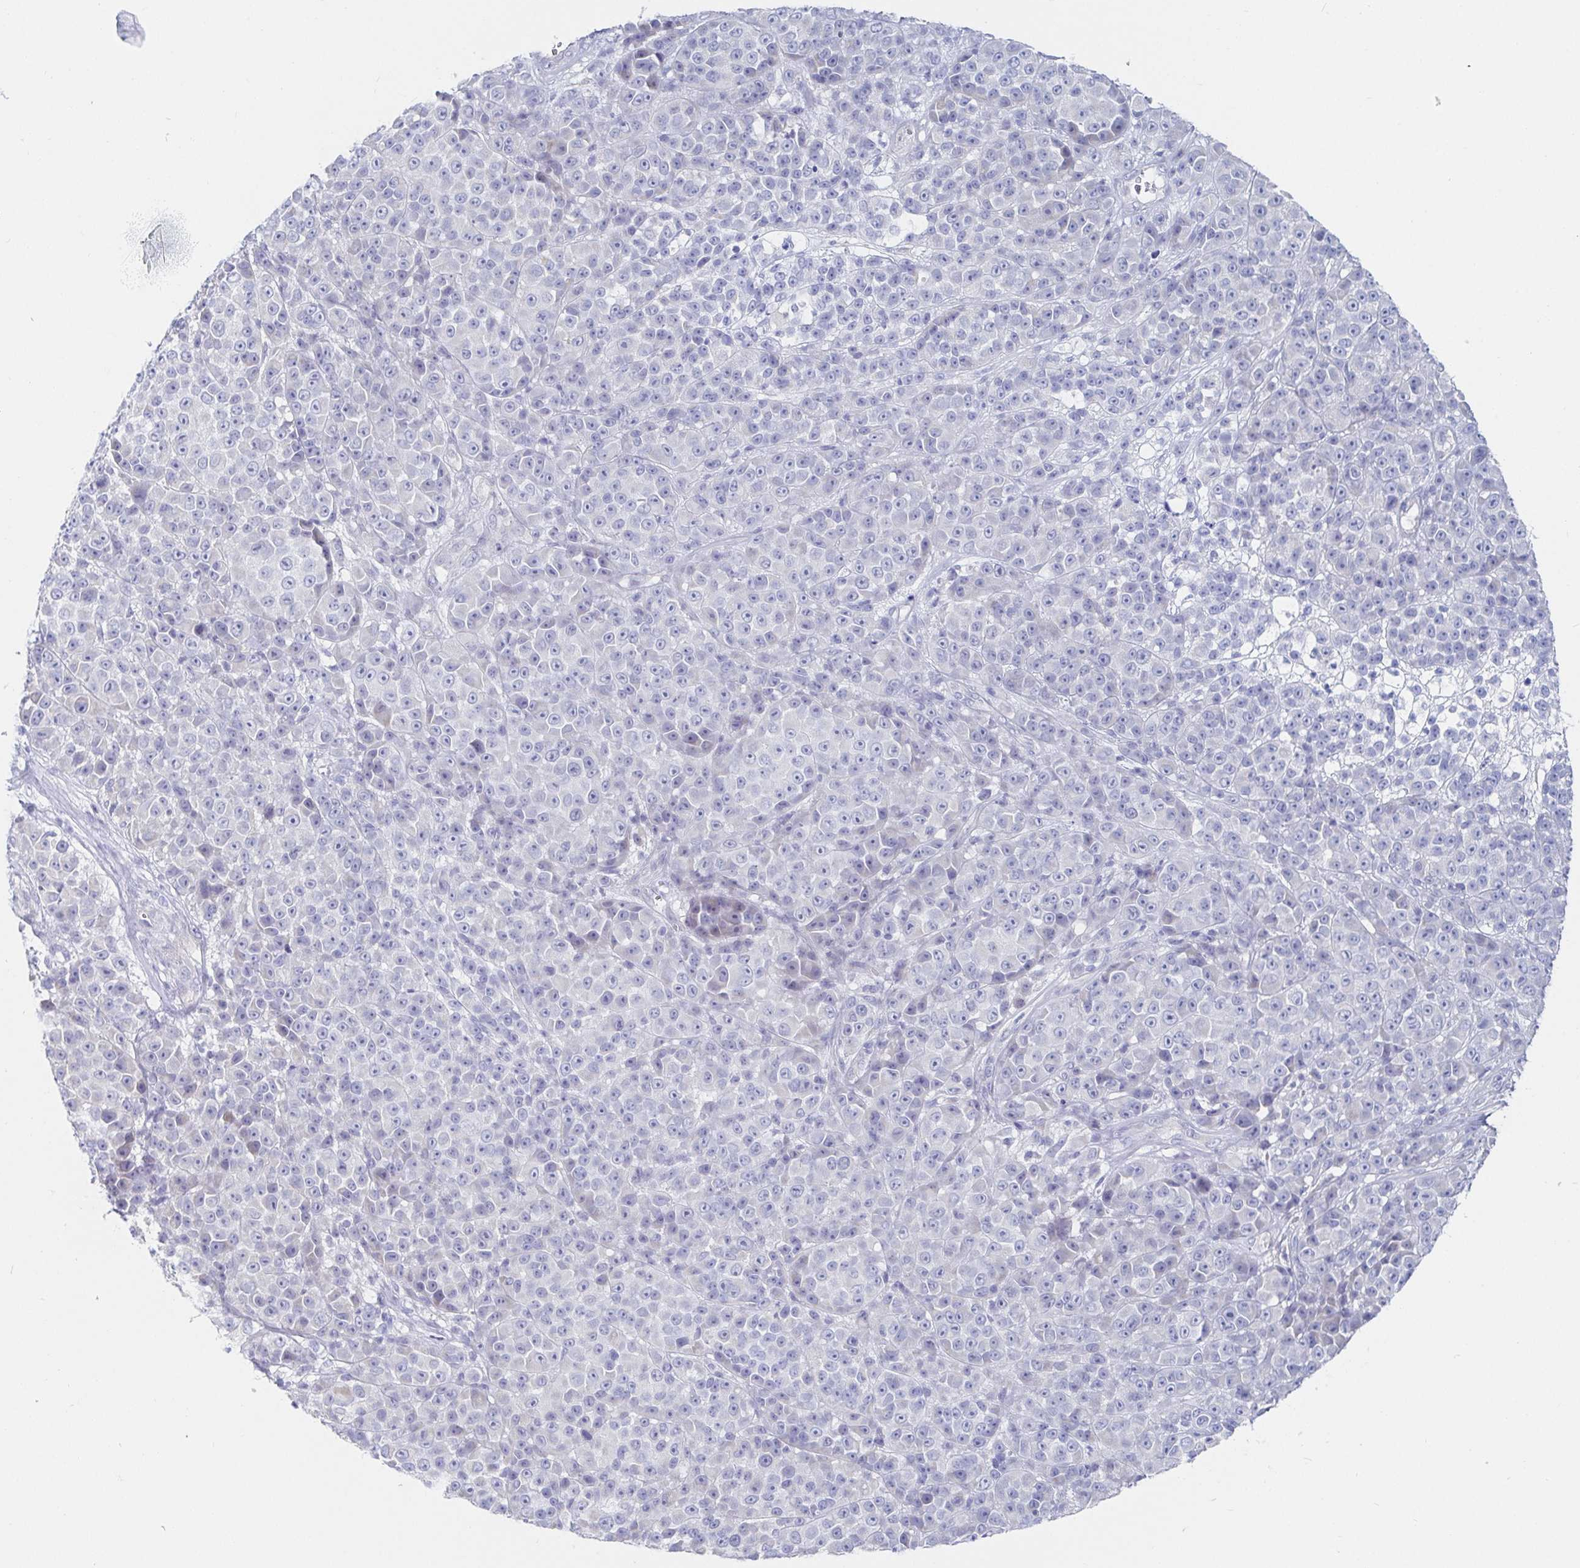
{"staining": {"intensity": "negative", "quantity": "none", "location": "none"}, "tissue": "melanoma", "cell_type": "Tumor cells", "image_type": "cancer", "snomed": [{"axis": "morphology", "description": "Malignant melanoma, NOS"}, {"axis": "topography", "description": "Skin"}, {"axis": "topography", "description": "Skin of back"}], "caption": "Malignant melanoma stained for a protein using IHC shows no expression tumor cells.", "gene": "PACSIN1", "patient": {"sex": "male", "age": 91}}